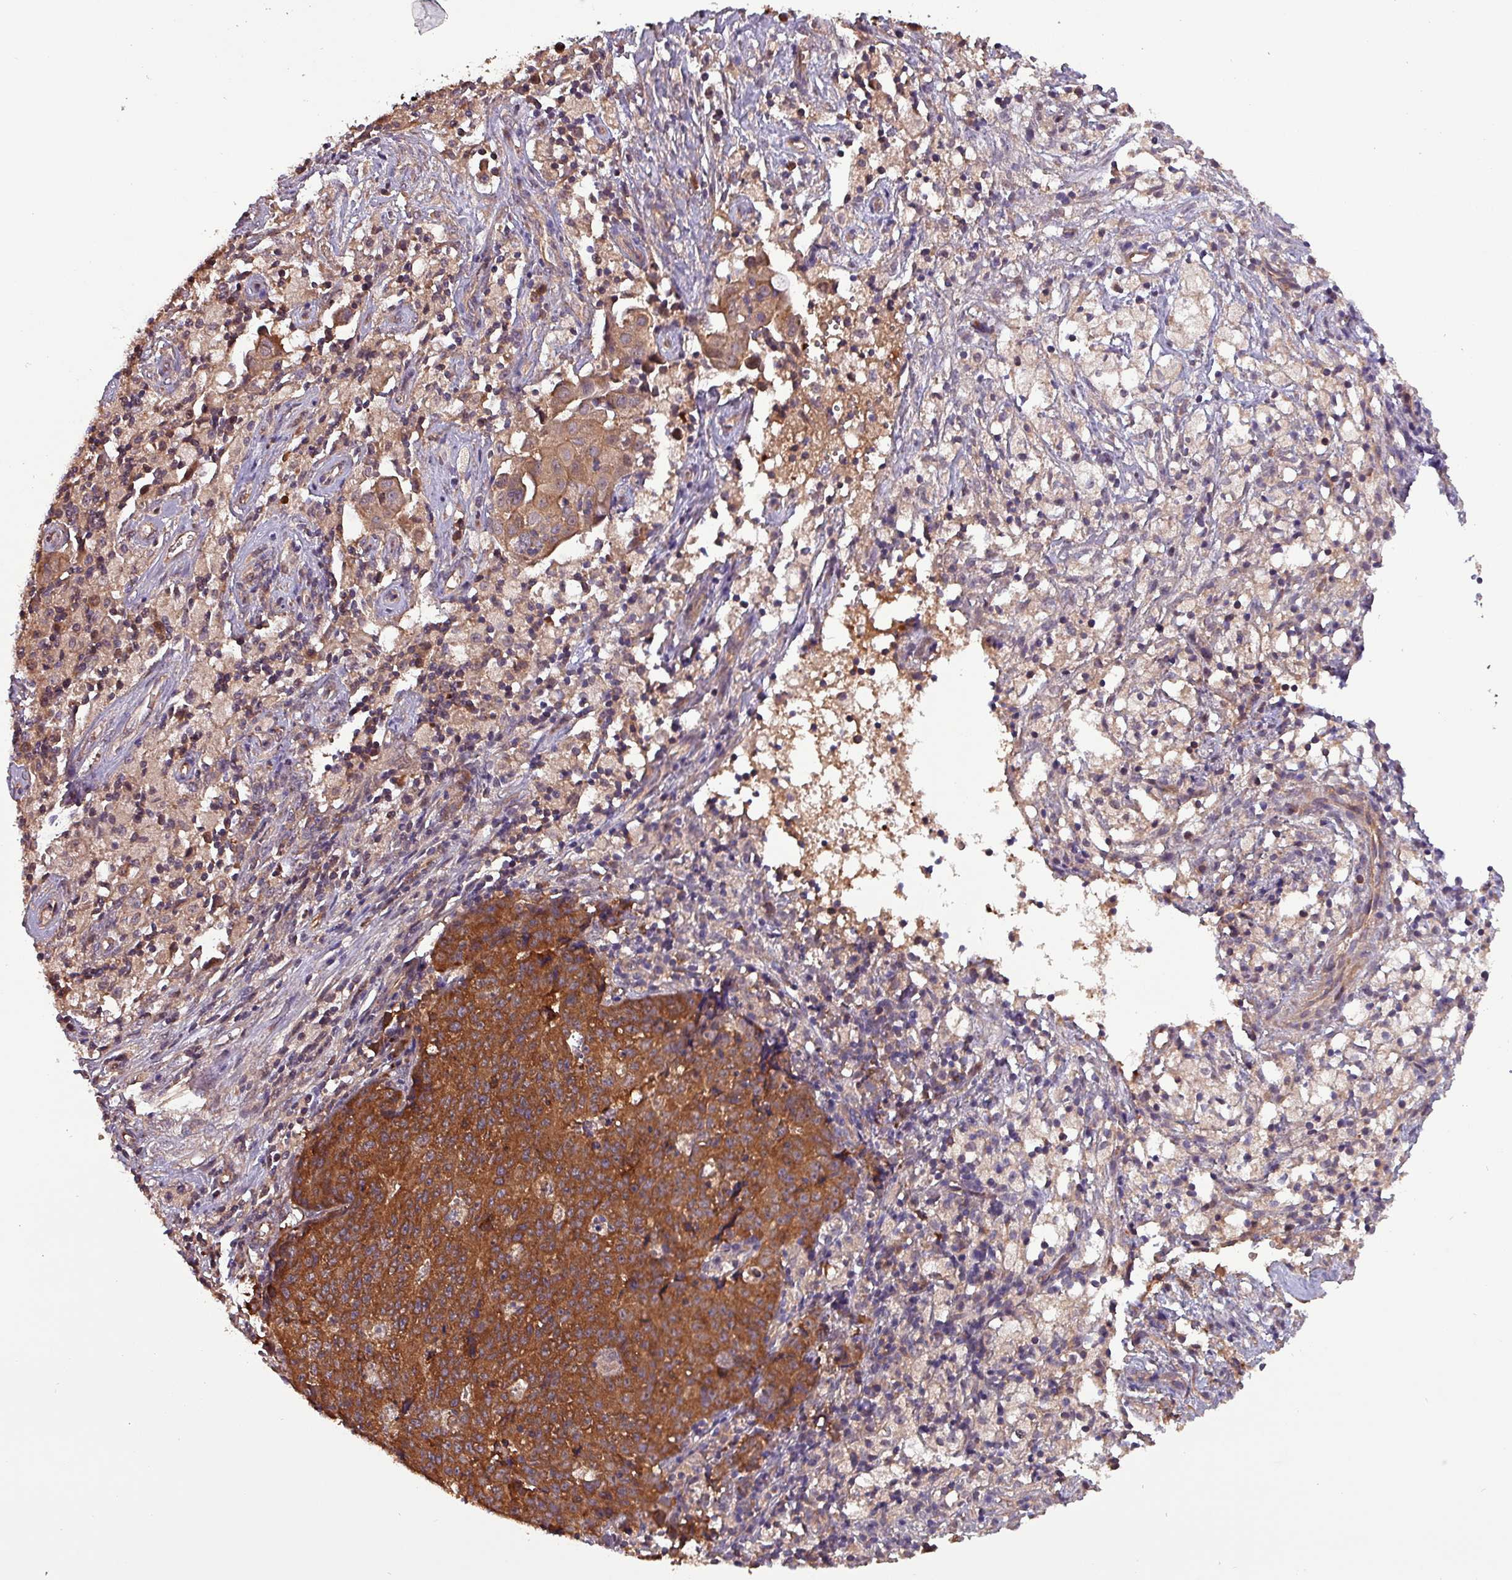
{"staining": {"intensity": "strong", "quantity": ">75%", "location": "cytoplasmic/membranous"}, "tissue": "ovarian cancer", "cell_type": "Tumor cells", "image_type": "cancer", "snomed": [{"axis": "morphology", "description": "Carcinoma, endometroid"}, {"axis": "topography", "description": "Ovary"}], "caption": "Ovarian cancer (endometroid carcinoma) stained with immunohistochemistry reveals strong cytoplasmic/membranous expression in about >75% of tumor cells.", "gene": "PAFAH1B2", "patient": {"sex": "female", "age": 42}}